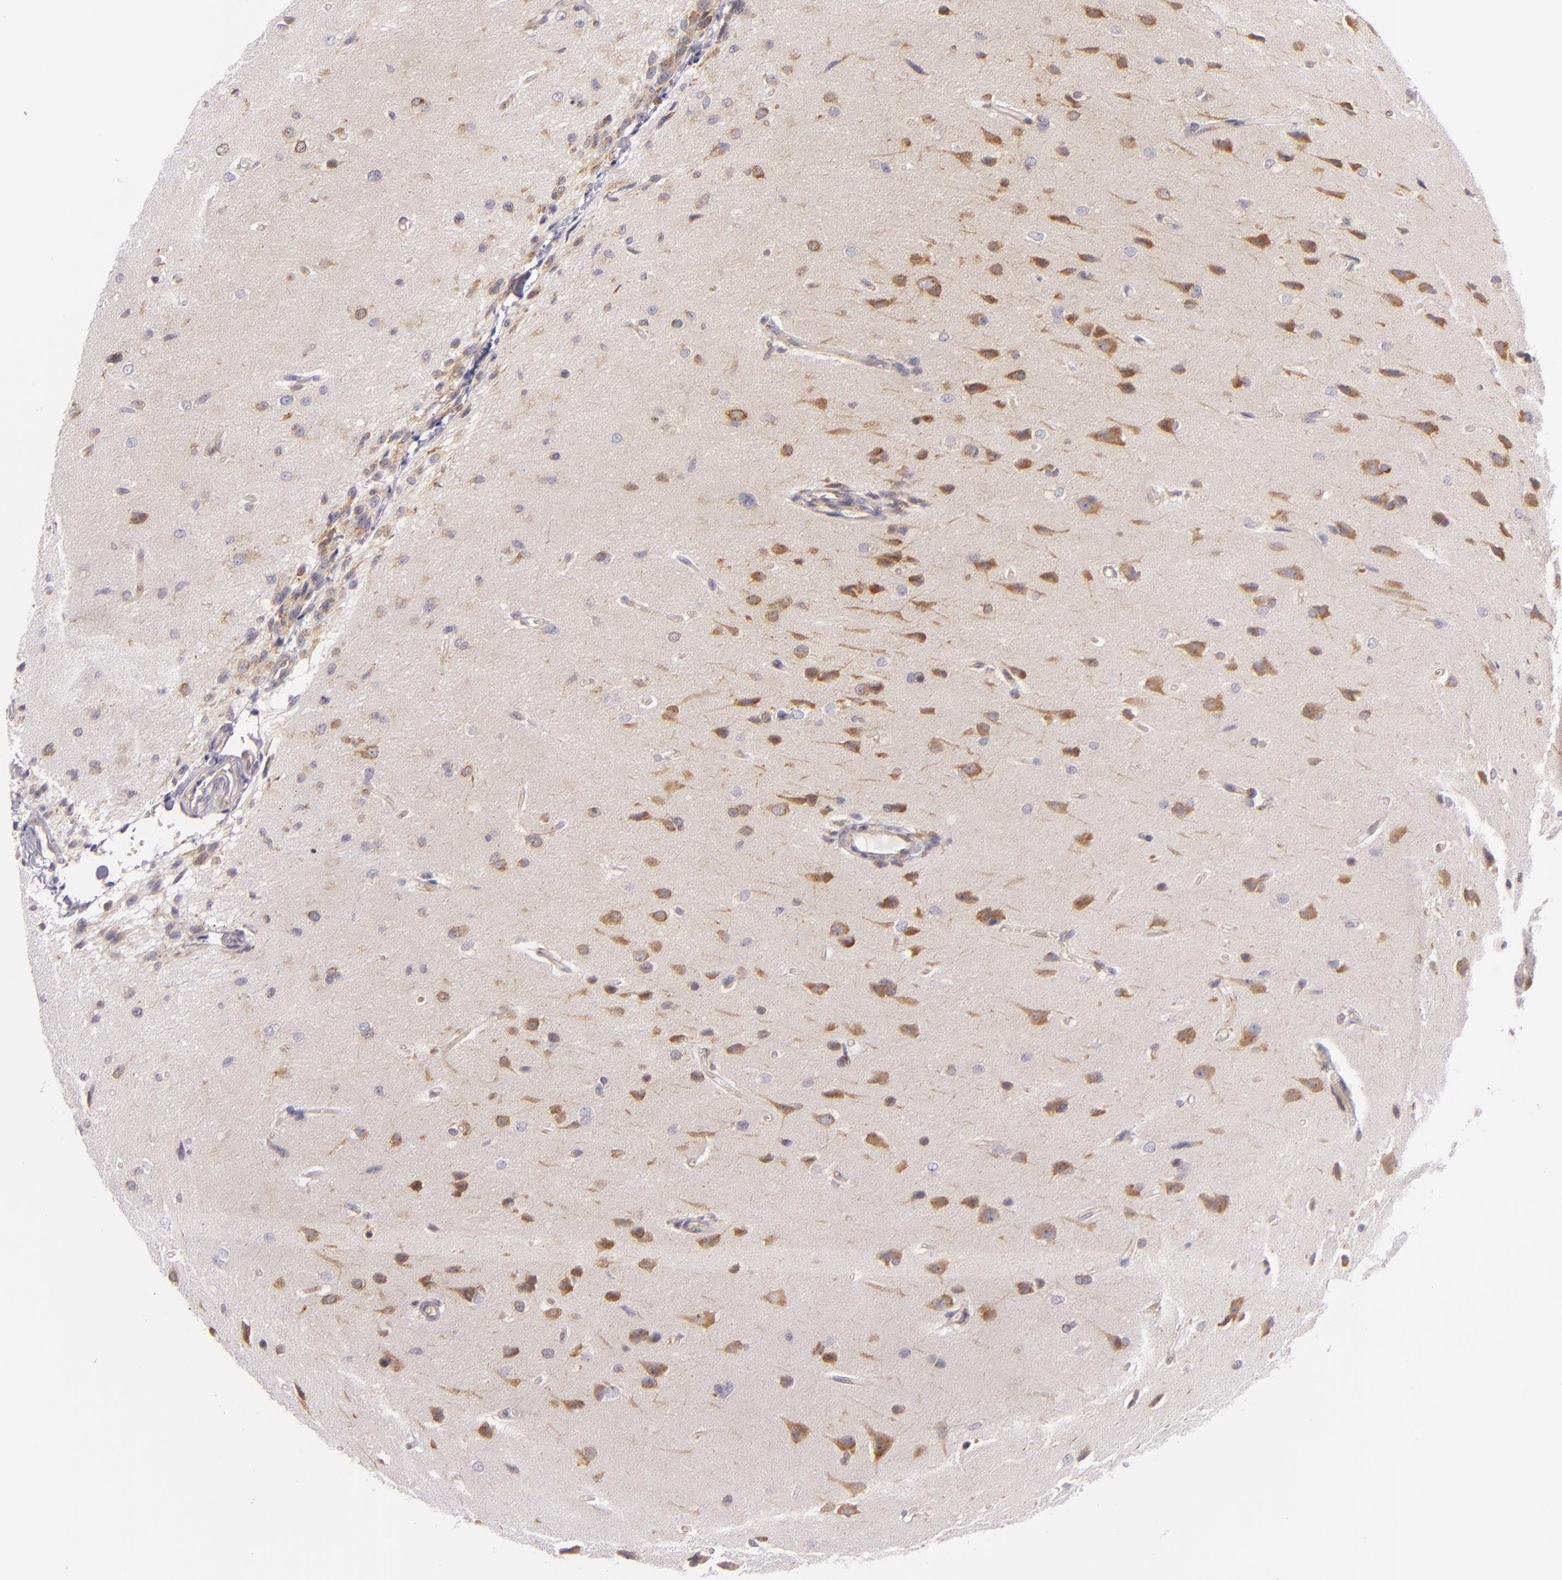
{"staining": {"intensity": "moderate", "quantity": "25%-75%", "location": "cytoplasmic/membranous"}, "tissue": "glioma", "cell_type": "Tumor cells", "image_type": "cancer", "snomed": [{"axis": "morphology", "description": "Glioma, malignant, High grade"}, {"axis": "topography", "description": "Brain"}], "caption": "Malignant glioma (high-grade) tissue demonstrates moderate cytoplasmic/membranous positivity in approximately 25%-75% of tumor cells Using DAB (3,3'-diaminobenzidine) (brown) and hematoxylin (blue) stains, captured at high magnification using brightfield microscopy.", "gene": "UPF3B", "patient": {"sex": "male", "age": 68}}